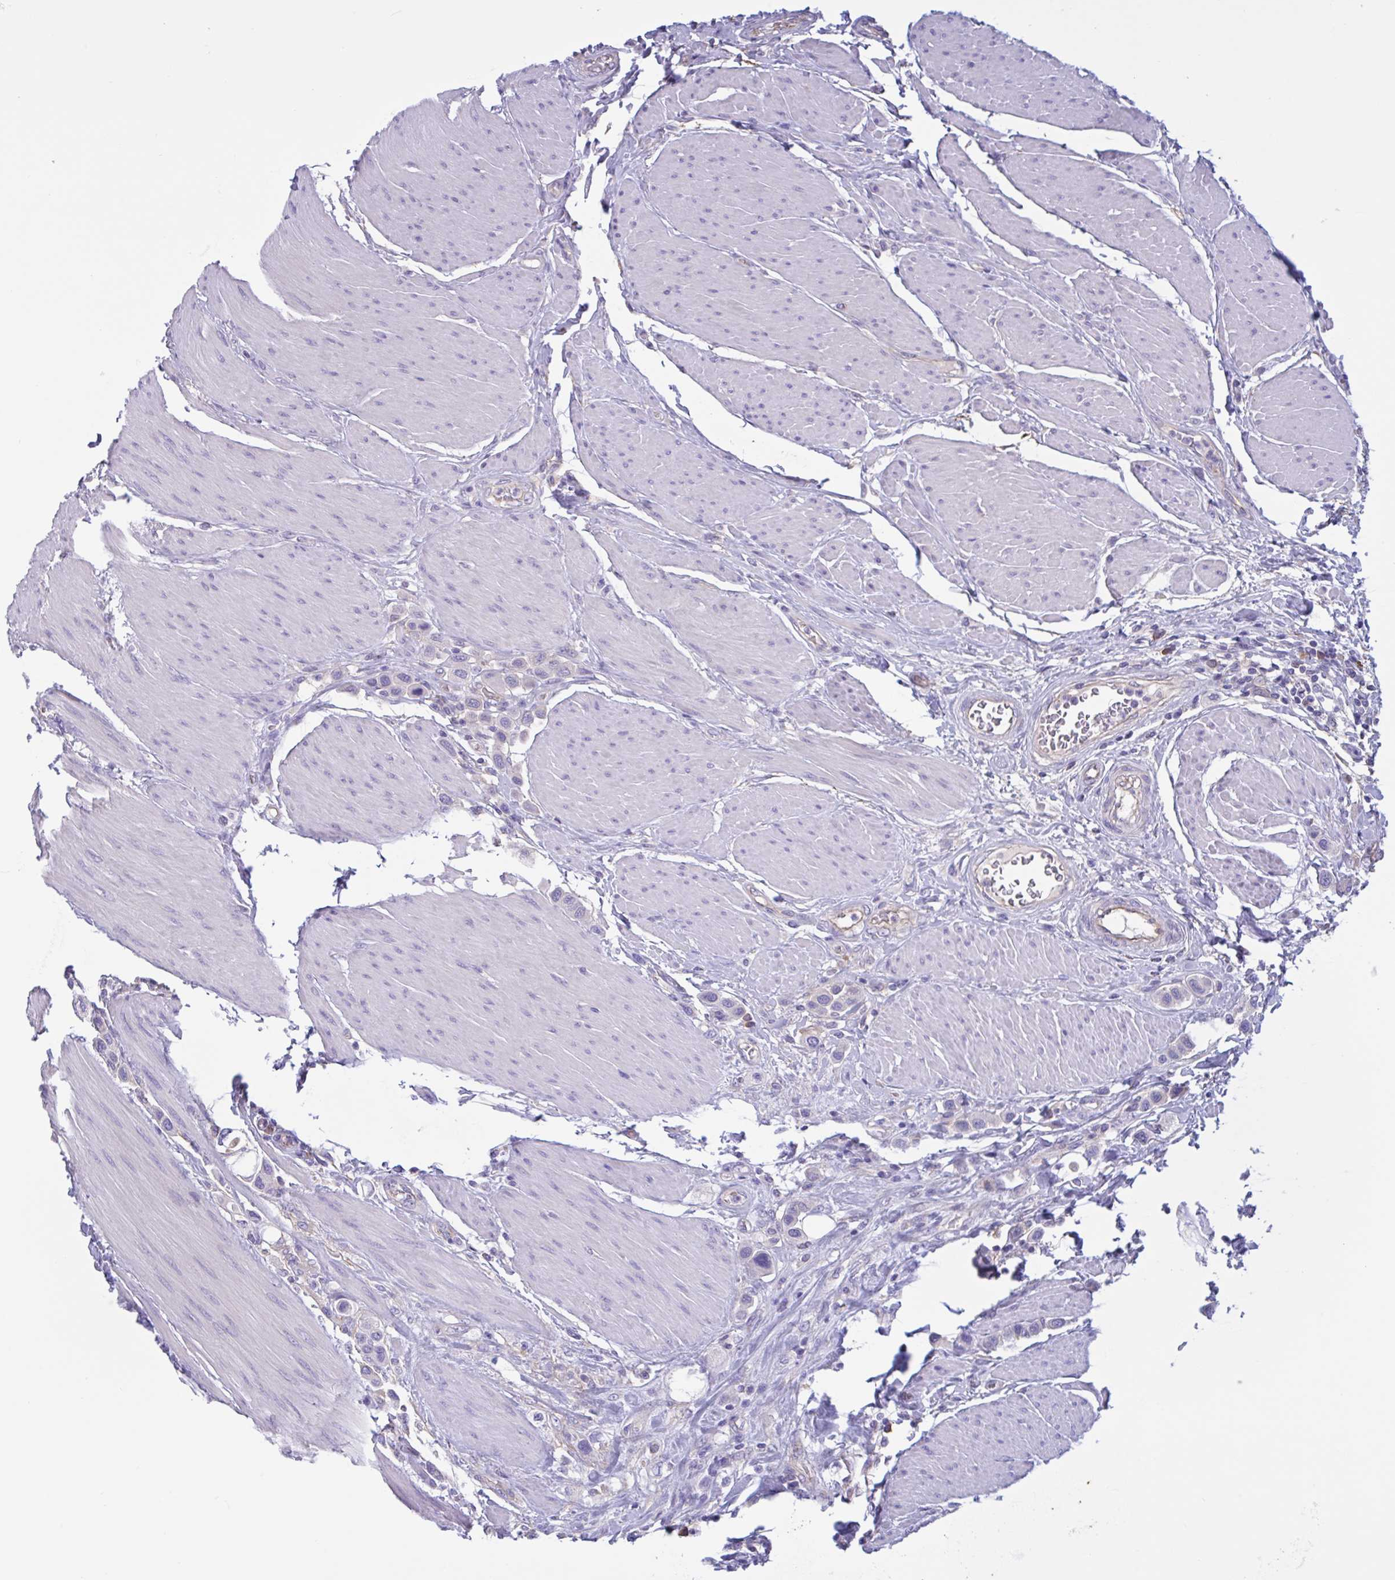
{"staining": {"intensity": "negative", "quantity": "none", "location": "none"}, "tissue": "urothelial cancer", "cell_type": "Tumor cells", "image_type": "cancer", "snomed": [{"axis": "morphology", "description": "Urothelial carcinoma, High grade"}, {"axis": "topography", "description": "Urinary bladder"}], "caption": "Immunohistochemical staining of human urothelial cancer displays no significant staining in tumor cells.", "gene": "SLC66A1", "patient": {"sex": "male", "age": 50}}